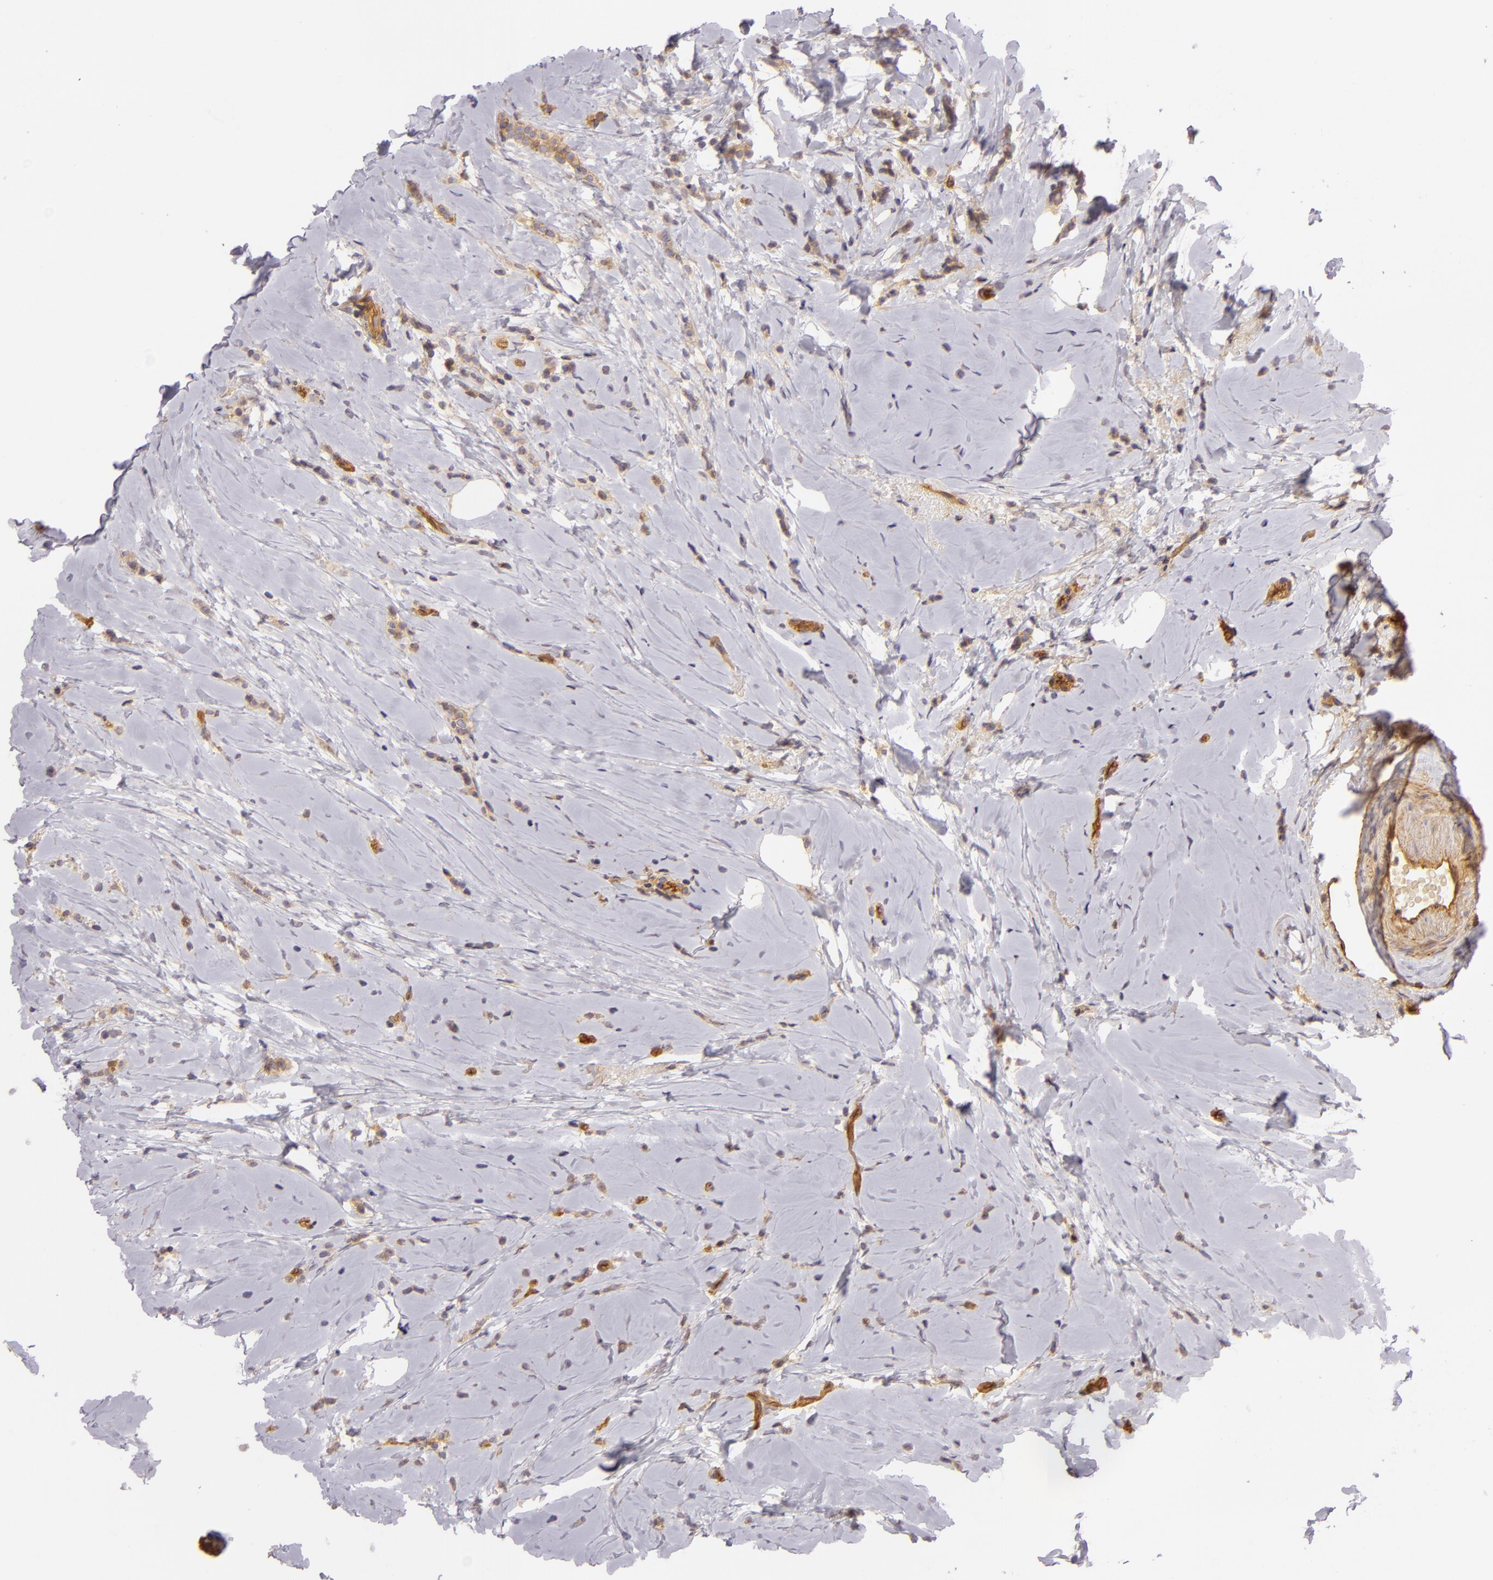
{"staining": {"intensity": "moderate", "quantity": ">75%", "location": "cytoplasmic/membranous"}, "tissue": "breast cancer", "cell_type": "Tumor cells", "image_type": "cancer", "snomed": [{"axis": "morphology", "description": "Lobular carcinoma"}, {"axis": "topography", "description": "Breast"}], "caption": "The immunohistochemical stain labels moderate cytoplasmic/membranous staining in tumor cells of breast cancer tissue.", "gene": "CD59", "patient": {"sex": "female", "age": 64}}